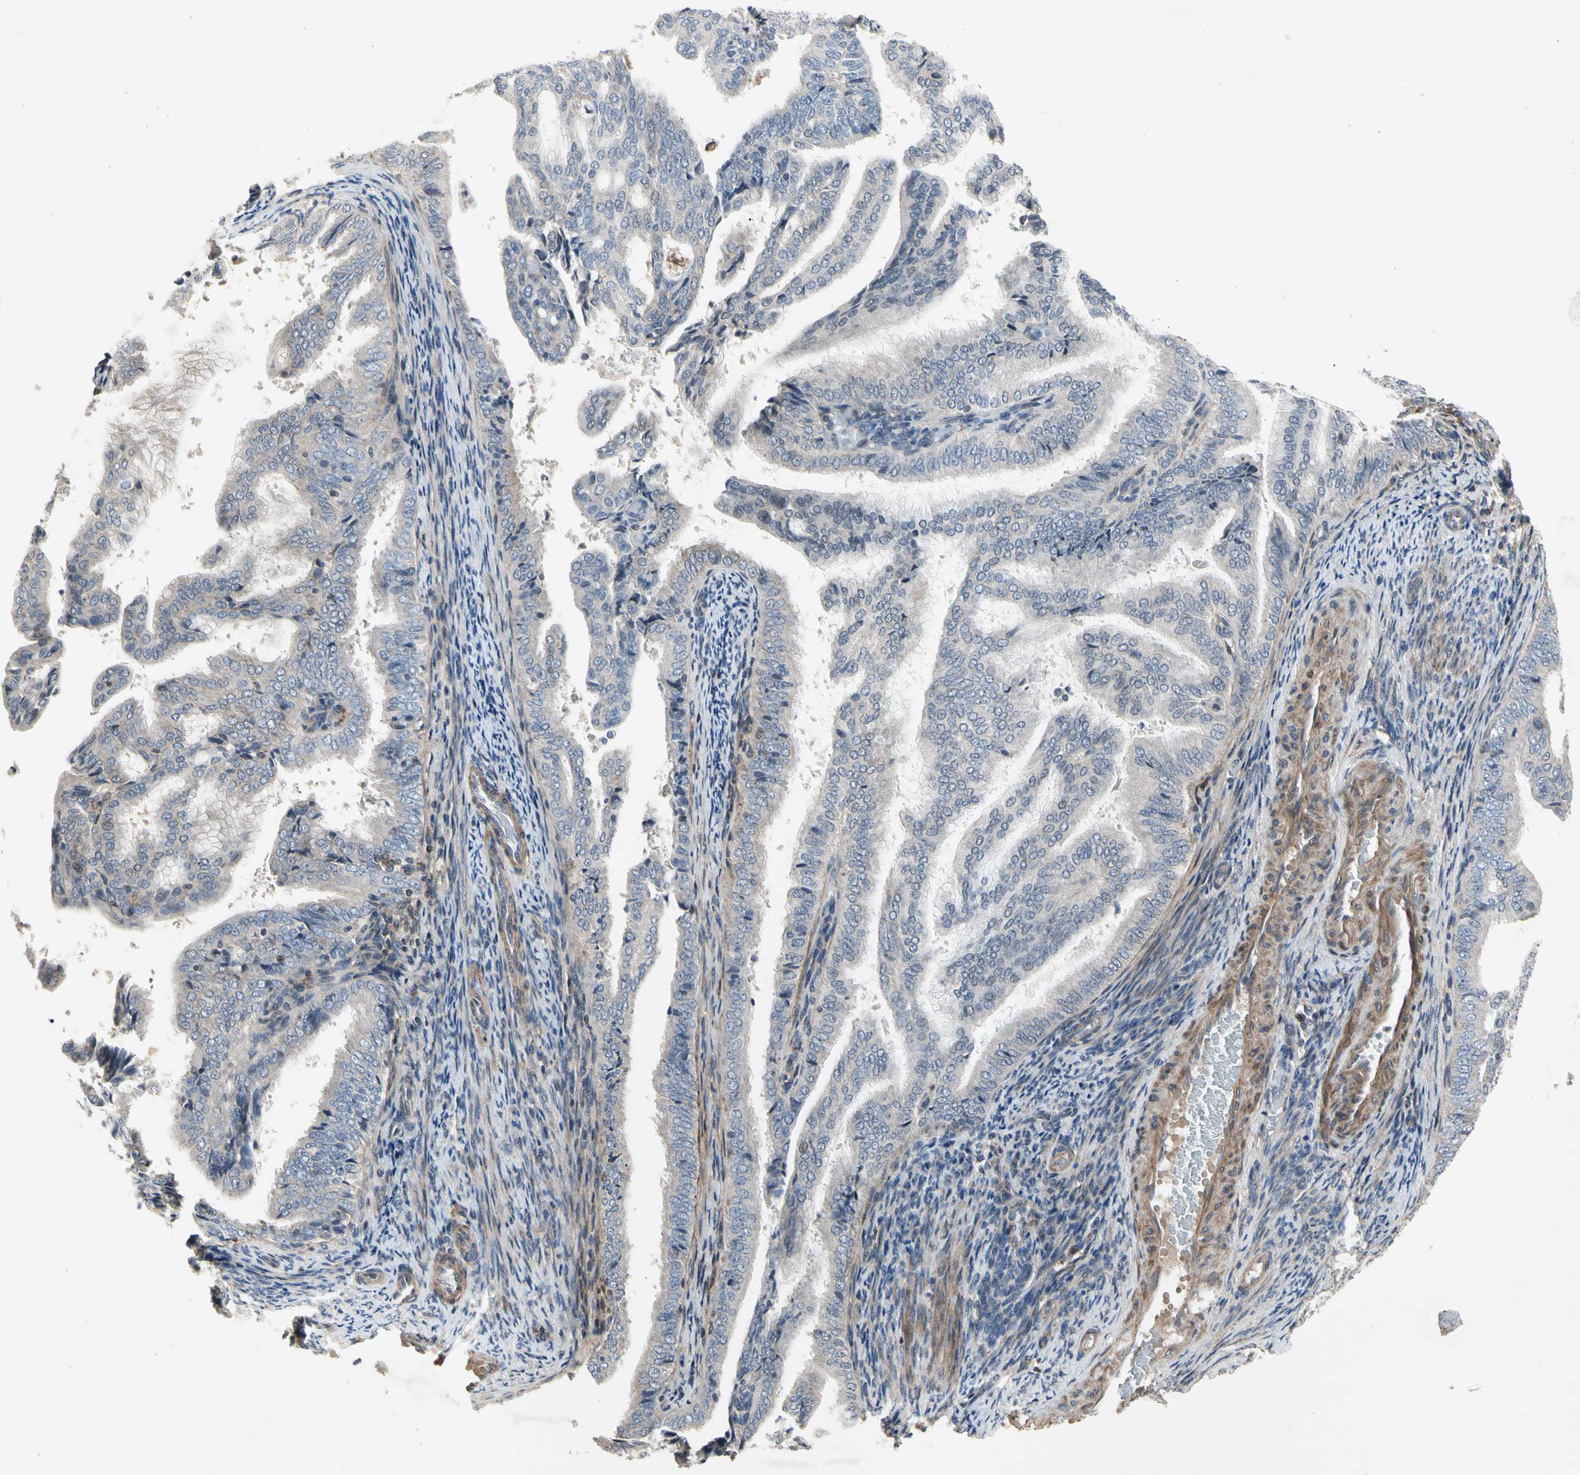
{"staining": {"intensity": "negative", "quantity": "none", "location": "none"}, "tissue": "endometrial cancer", "cell_type": "Tumor cells", "image_type": "cancer", "snomed": [{"axis": "morphology", "description": "Adenocarcinoma, NOS"}, {"axis": "topography", "description": "Endometrium"}], "caption": "Endometrial cancer (adenocarcinoma) was stained to show a protein in brown. There is no significant staining in tumor cells. (Stains: DAB (3,3'-diaminobenzidine) immunohistochemistry with hematoxylin counter stain, Microscopy: brightfield microscopy at high magnification).", "gene": "CRTAC1", "patient": {"sex": "female", "age": 58}}